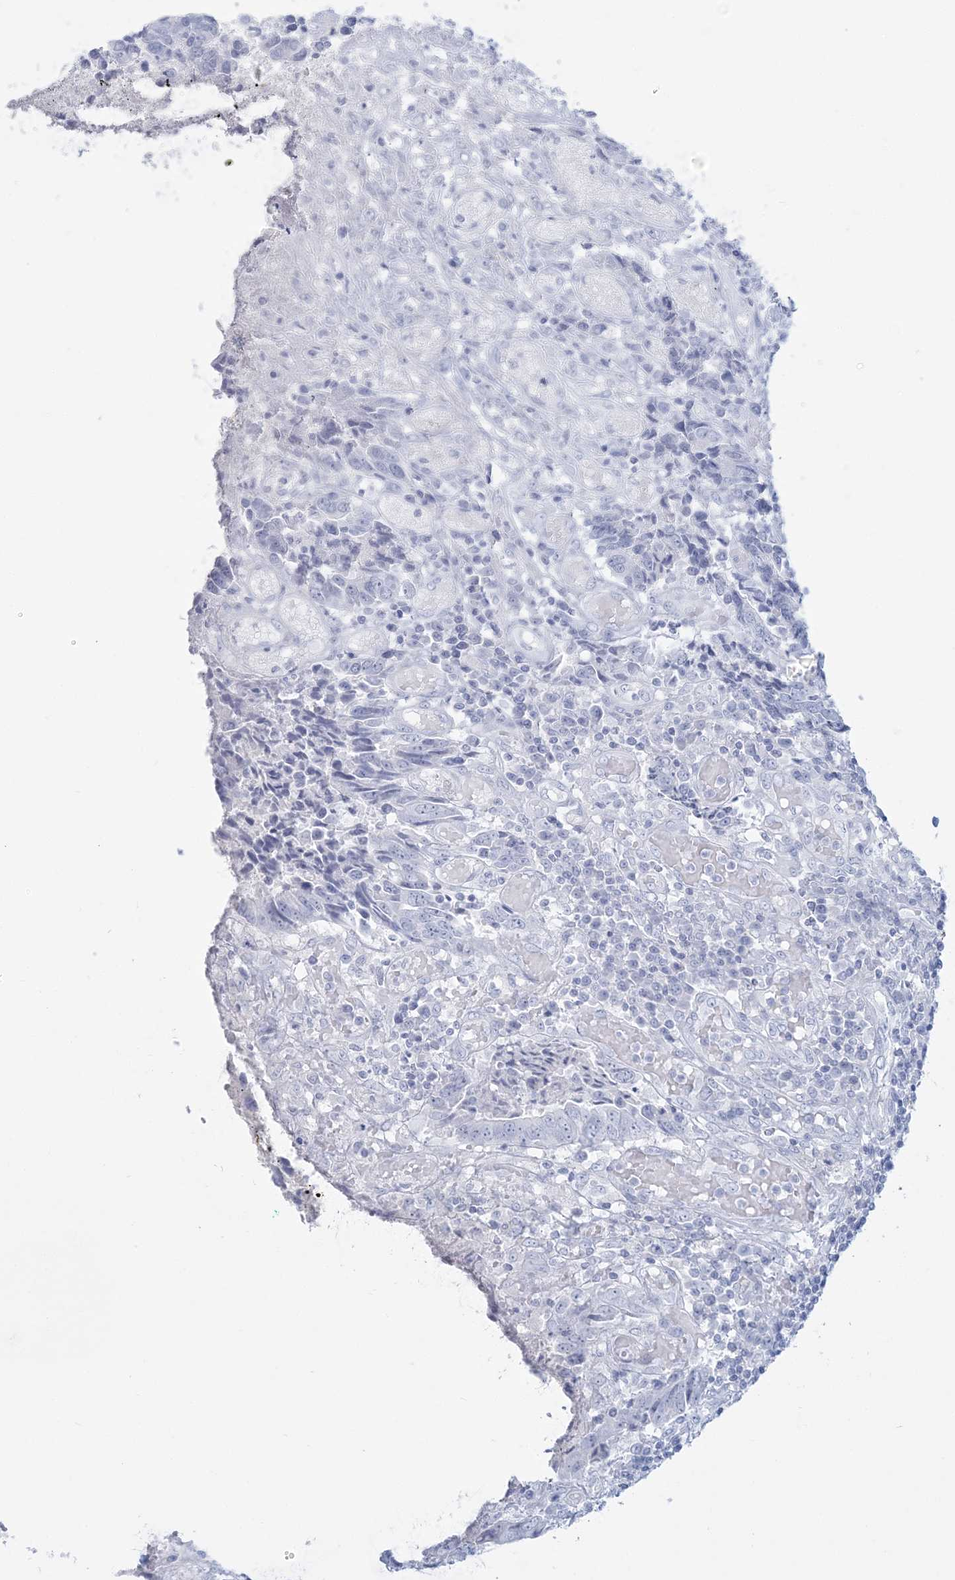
{"staining": {"intensity": "negative", "quantity": "none", "location": "none"}, "tissue": "colorectal cancer", "cell_type": "Tumor cells", "image_type": "cancer", "snomed": [{"axis": "morphology", "description": "Adenocarcinoma, NOS"}, {"axis": "topography", "description": "Rectum"}], "caption": "DAB immunohistochemical staining of human colorectal cancer (adenocarcinoma) displays no significant positivity in tumor cells.", "gene": "ADGB", "patient": {"sex": "male", "age": 84}}